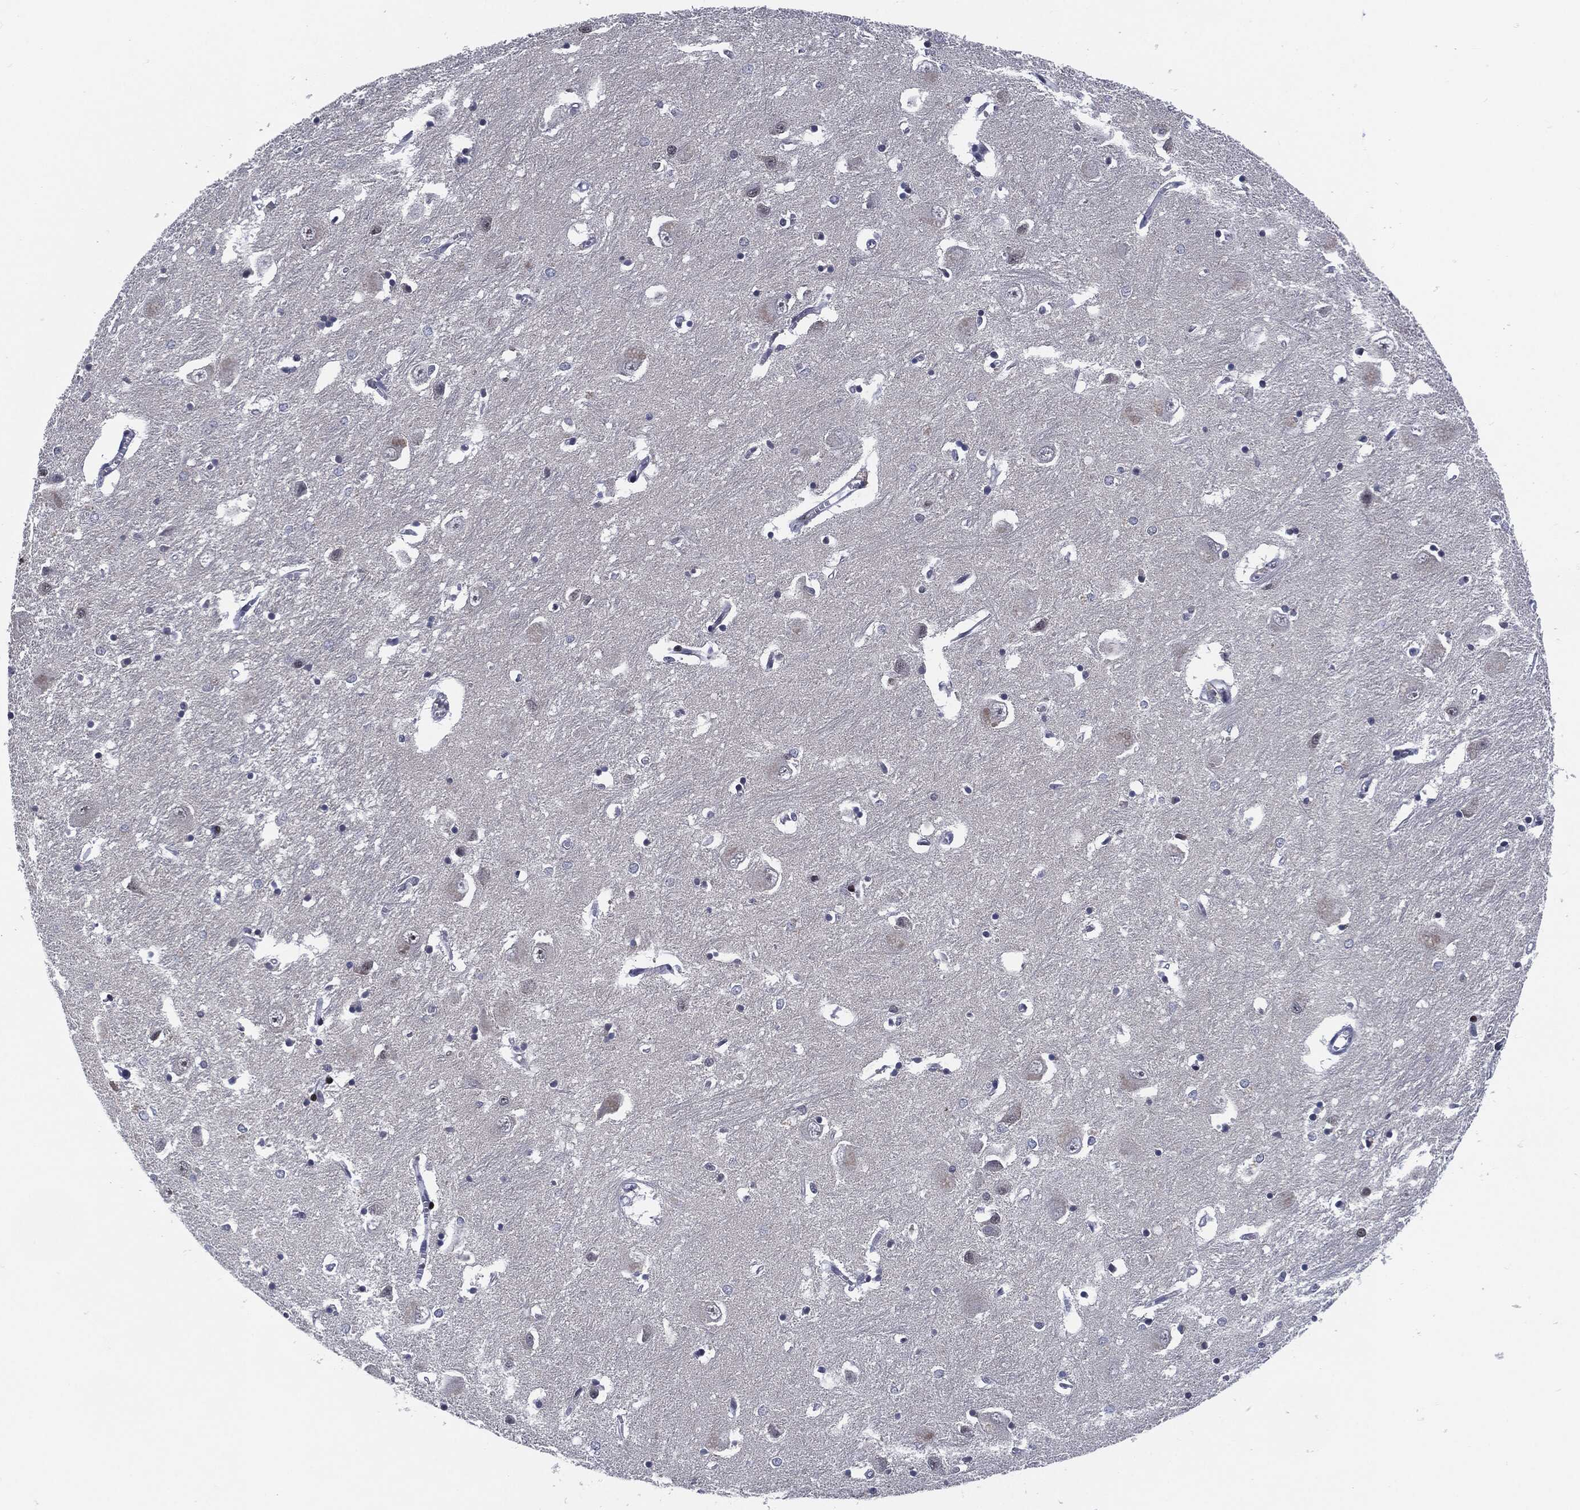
{"staining": {"intensity": "moderate", "quantity": "<25%", "location": "nuclear"}, "tissue": "caudate", "cell_type": "Glial cells", "image_type": "normal", "snomed": [{"axis": "morphology", "description": "Normal tissue, NOS"}, {"axis": "topography", "description": "Lateral ventricle wall"}], "caption": "Normal caudate reveals moderate nuclear positivity in approximately <25% of glial cells, visualized by immunohistochemistry. (DAB (3,3'-diaminobenzidine) = brown stain, brightfield microscopy at high magnification).", "gene": "AKT2", "patient": {"sex": "male", "age": 54}}